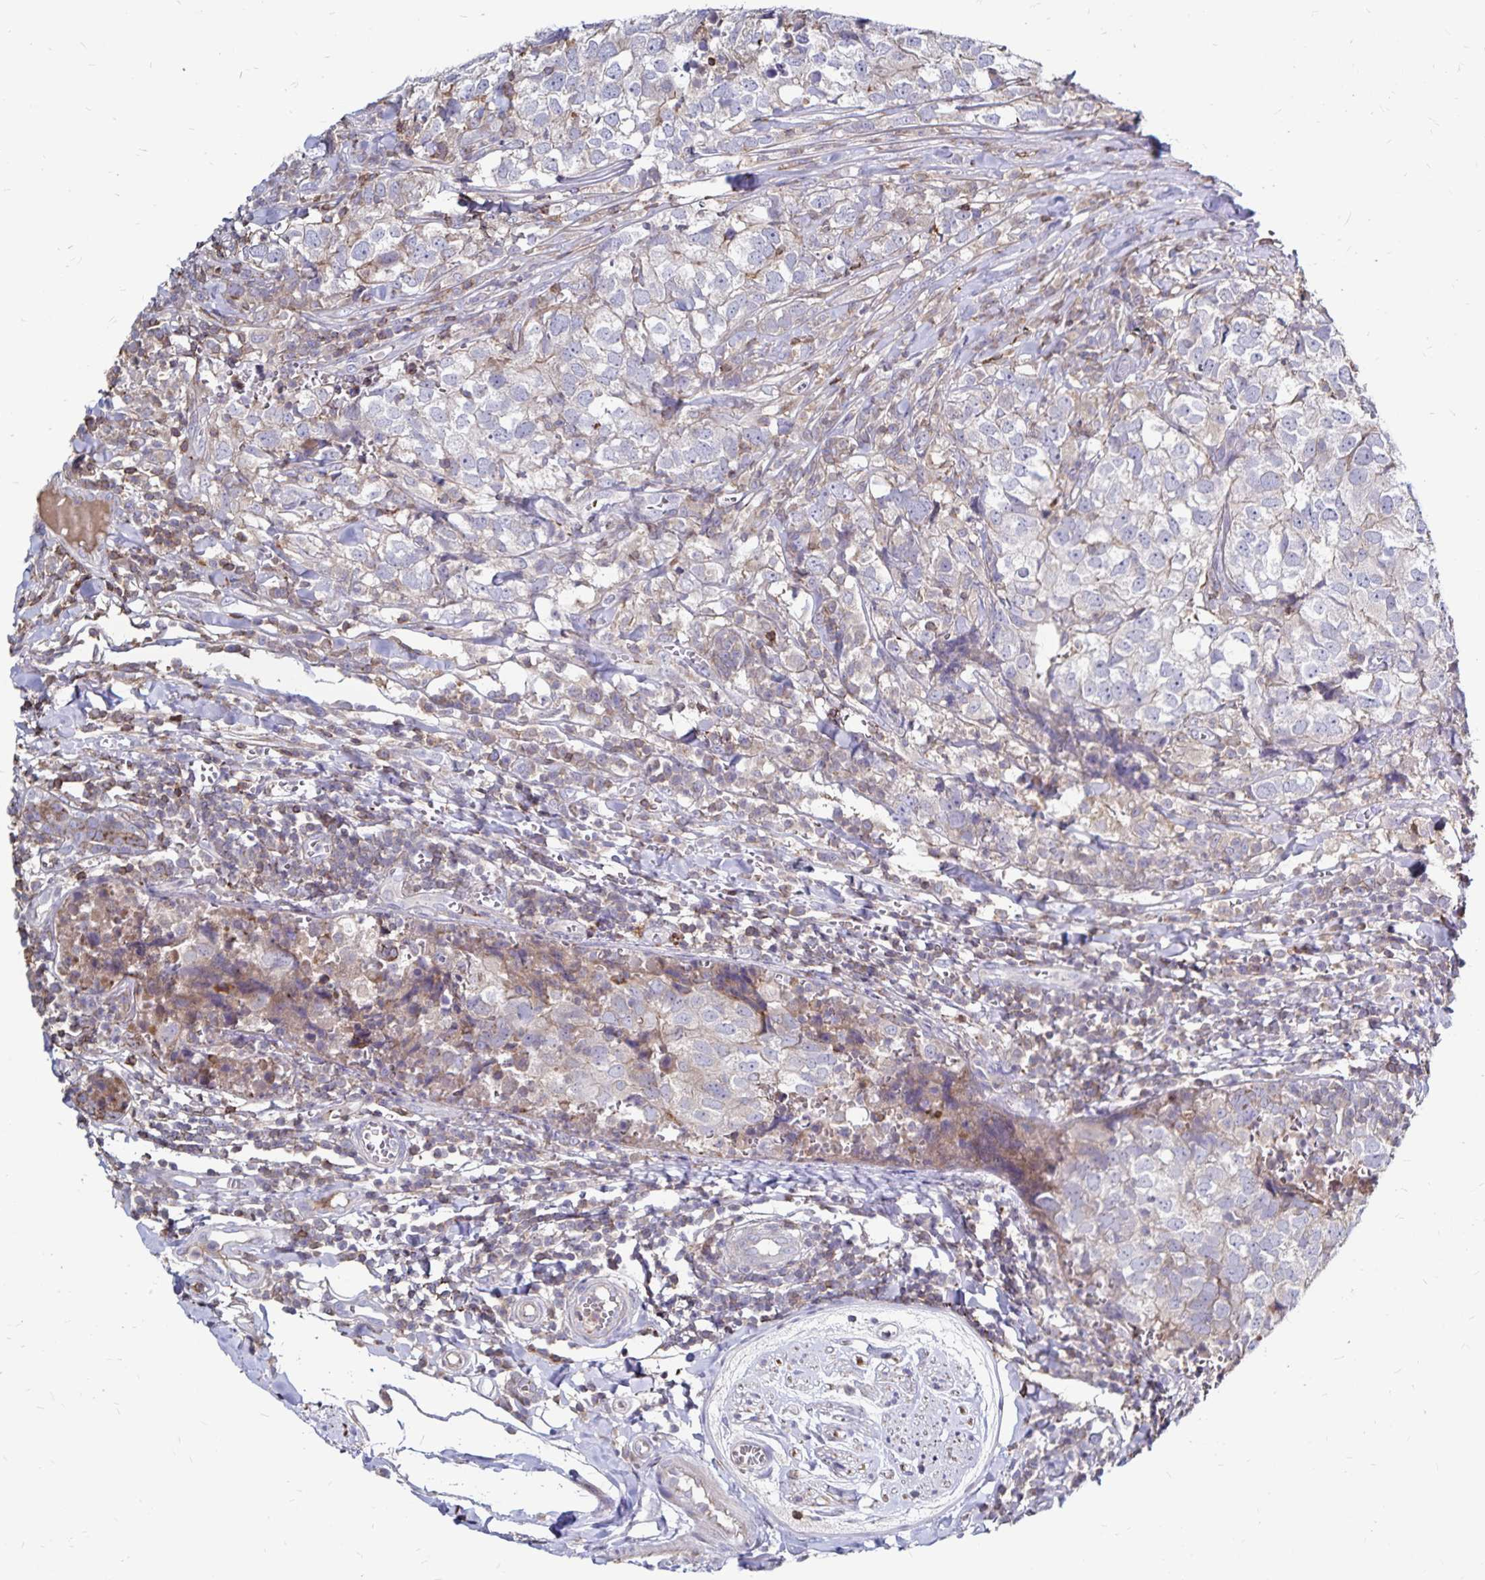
{"staining": {"intensity": "negative", "quantity": "none", "location": "none"}, "tissue": "breast cancer", "cell_type": "Tumor cells", "image_type": "cancer", "snomed": [{"axis": "morphology", "description": "Duct carcinoma"}, {"axis": "topography", "description": "Breast"}], "caption": "Tumor cells show no significant staining in breast cancer.", "gene": "NAGPA", "patient": {"sex": "female", "age": 30}}